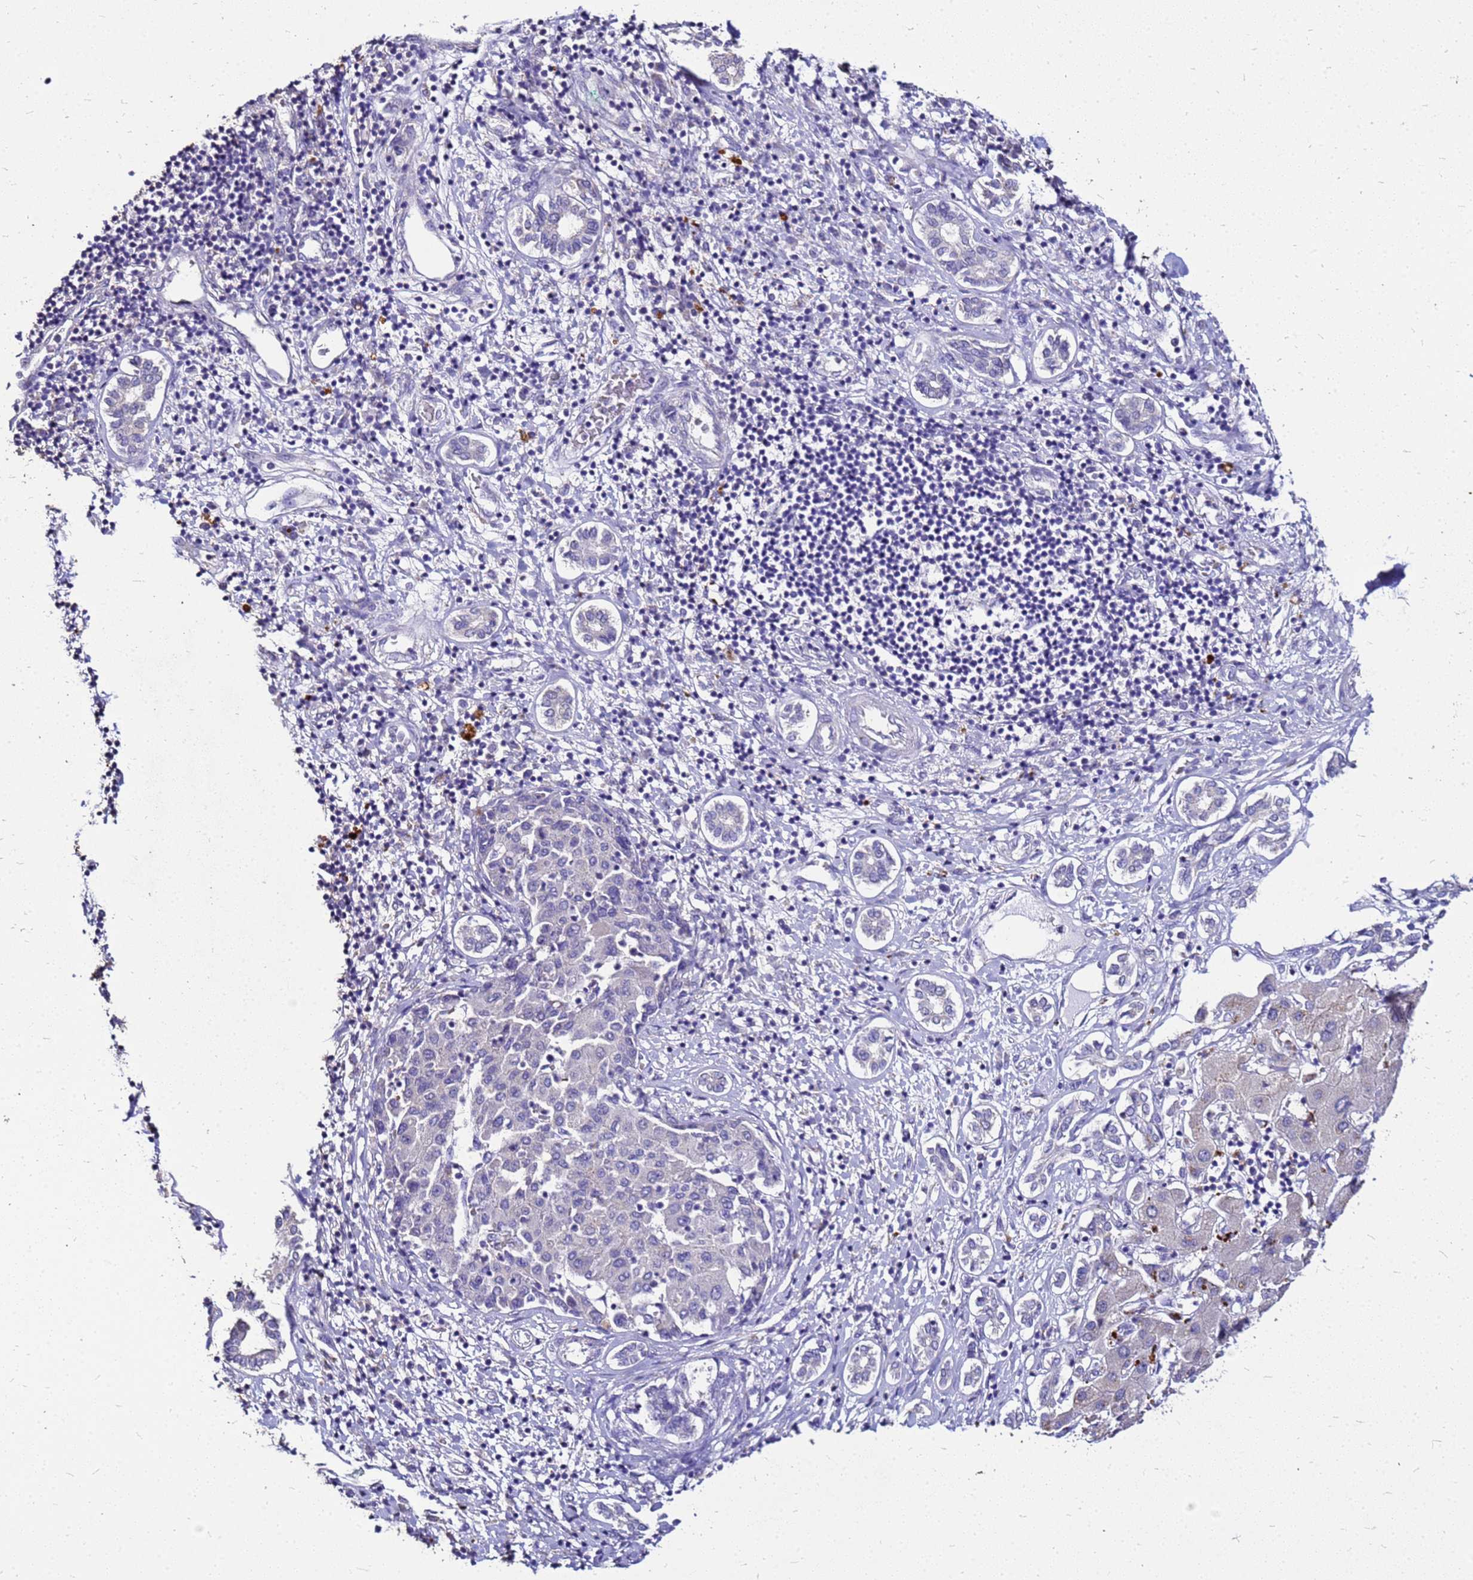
{"staining": {"intensity": "negative", "quantity": "none", "location": "none"}, "tissue": "liver cancer", "cell_type": "Tumor cells", "image_type": "cancer", "snomed": [{"axis": "morphology", "description": "Carcinoma, Hepatocellular, NOS"}, {"axis": "topography", "description": "Liver"}], "caption": "Micrograph shows no protein staining in tumor cells of liver cancer (hepatocellular carcinoma) tissue.", "gene": "S100A2", "patient": {"sex": "male", "age": 65}}